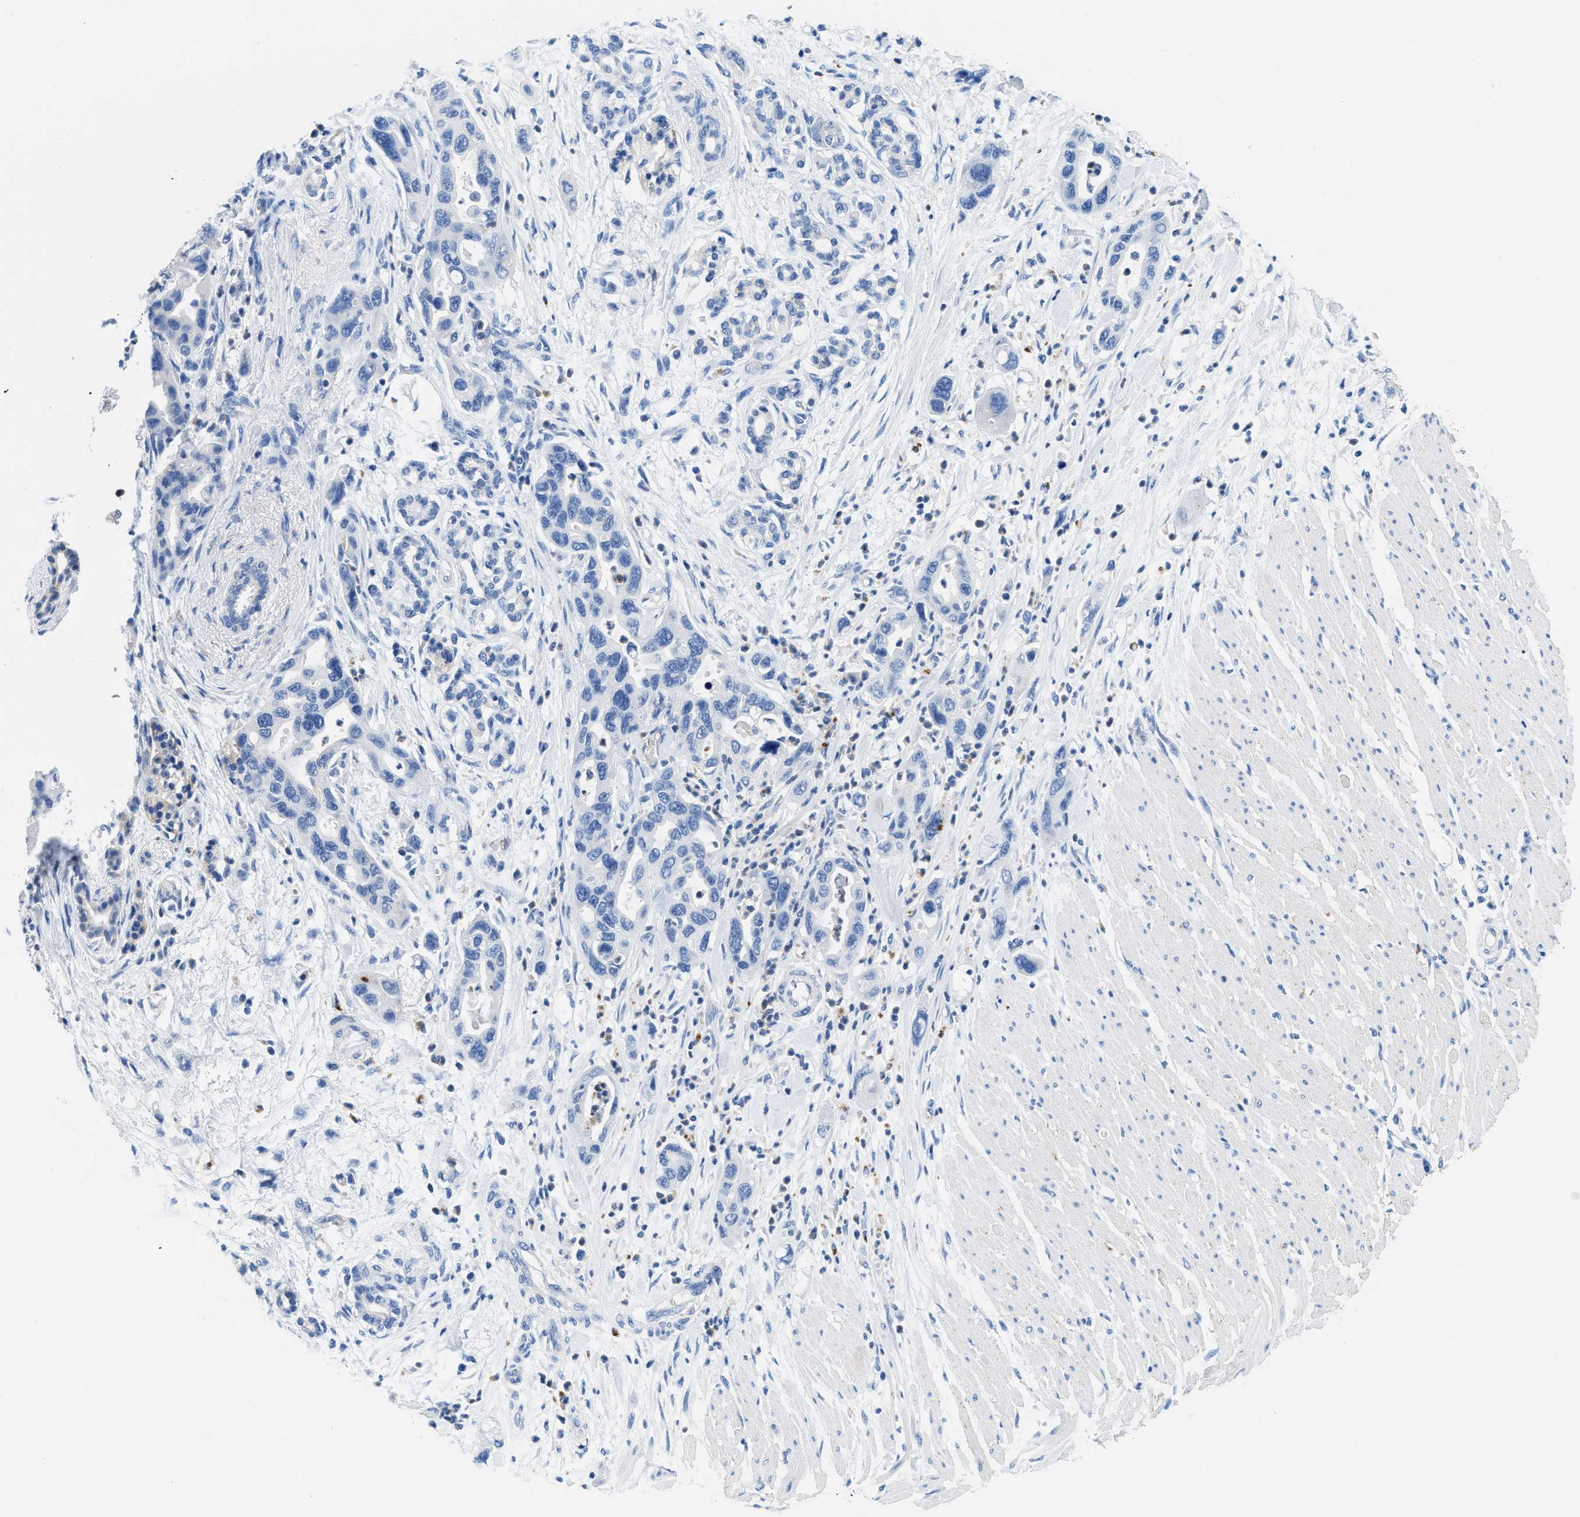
{"staining": {"intensity": "negative", "quantity": "none", "location": "none"}, "tissue": "pancreatic cancer", "cell_type": "Tumor cells", "image_type": "cancer", "snomed": [{"axis": "morphology", "description": "Normal tissue, NOS"}, {"axis": "morphology", "description": "Adenocarcinoma, NOS"}, {"axis": "topography", "description": "Pancreas"}], "caption": "Tumor cells are negative for protein expression in human pancreatic cancer.", "gene": "NEB", "patient": {"sex": "female", "age": 71}}